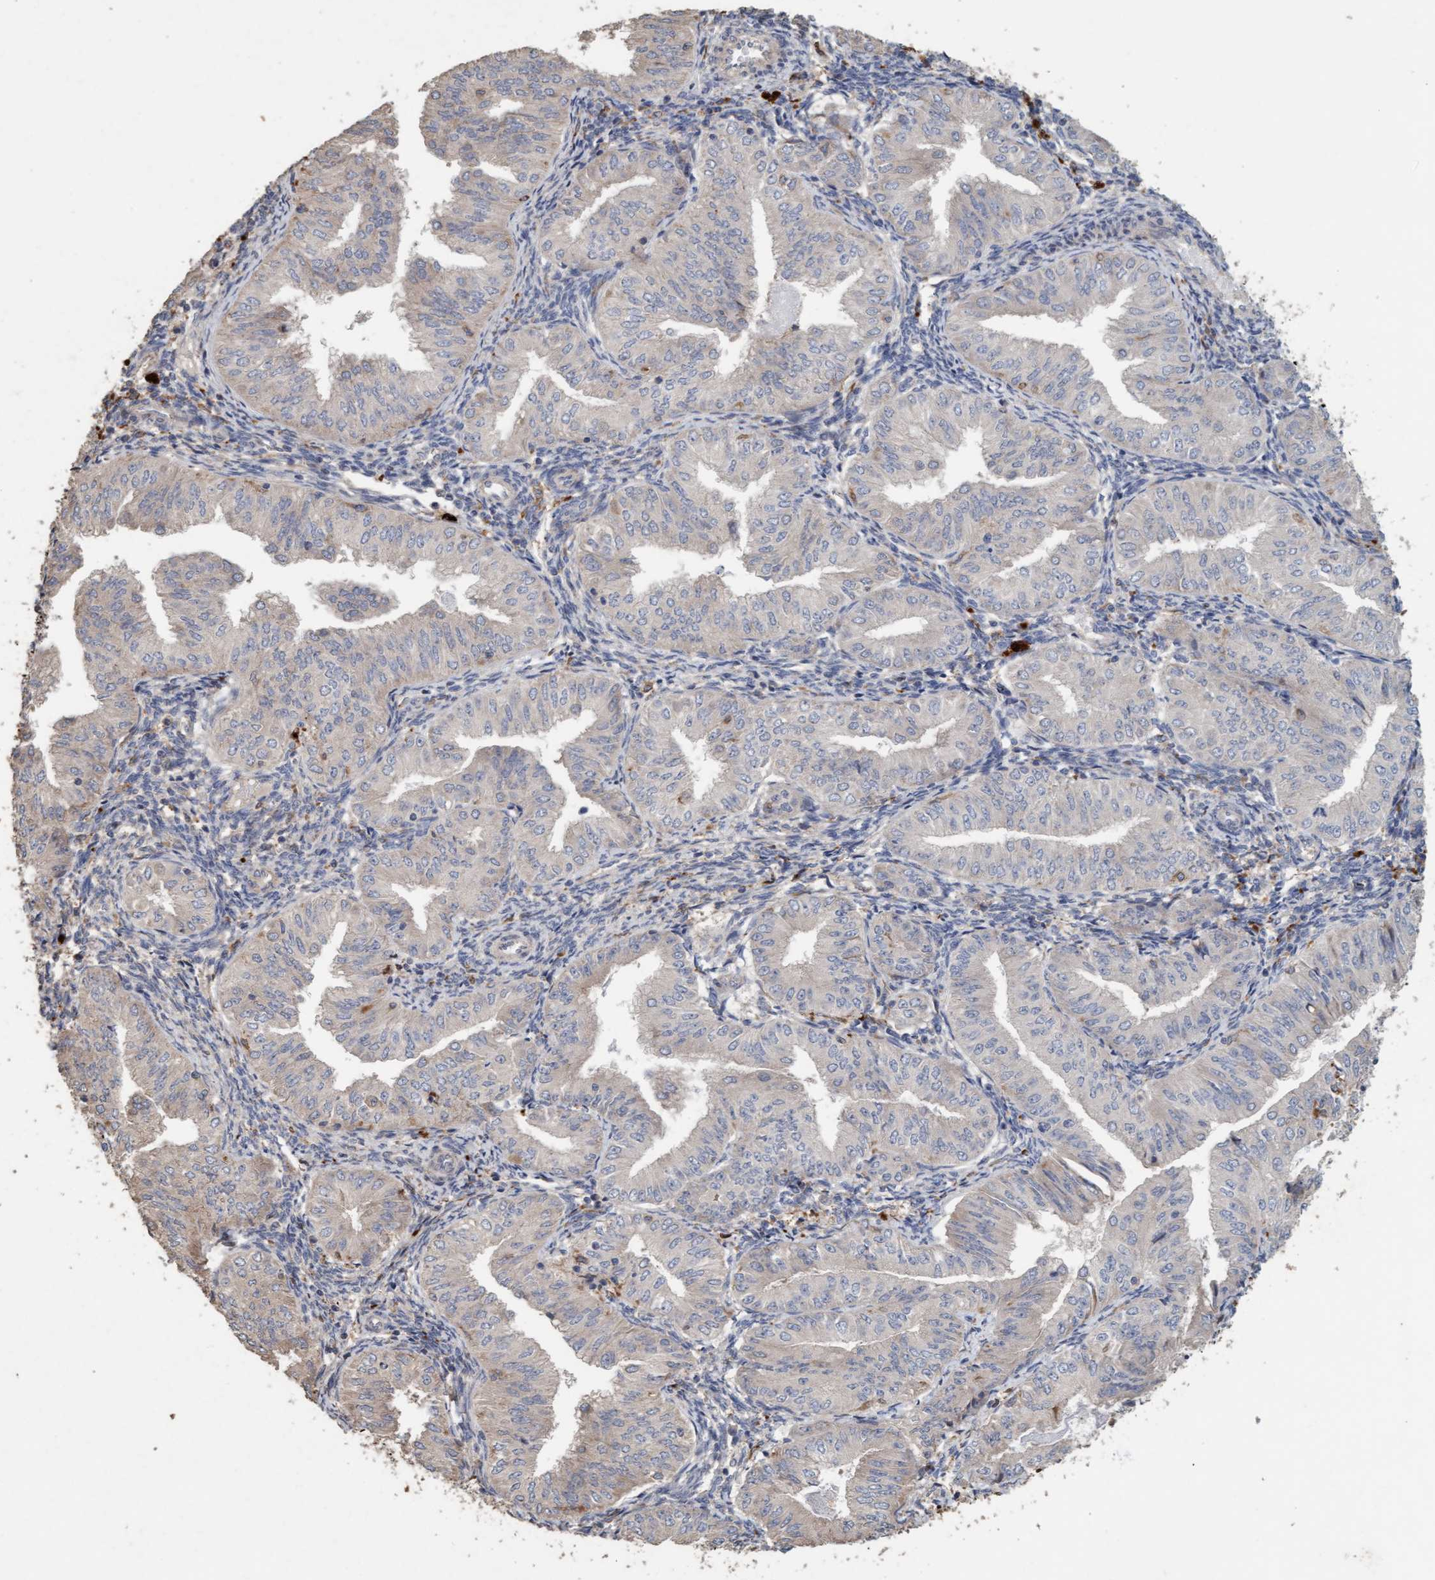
{"staining": {"intensity": "negative", "quantity": "none", "location": "none"}, "tissue": "endometrial cancer", "cell_type": "Tumor cells", "image_type": "cancer", "snomed": [{"axis": "morphology", "description": "Normal tissue, NOS"}, {"axis": "morphology", "description": "Adenocarcinoma, NOS"}, {"axis": "topography", "description": "Endometrium"}], "caption": "A high-resolution micrograph shows immunohistochemistry staining of endometrial cancer (adenocarcinoma), which shows no significant staining in tumor cells.", "gene": "LONRF1", "patient": {"sex": "female", "age": 53}}